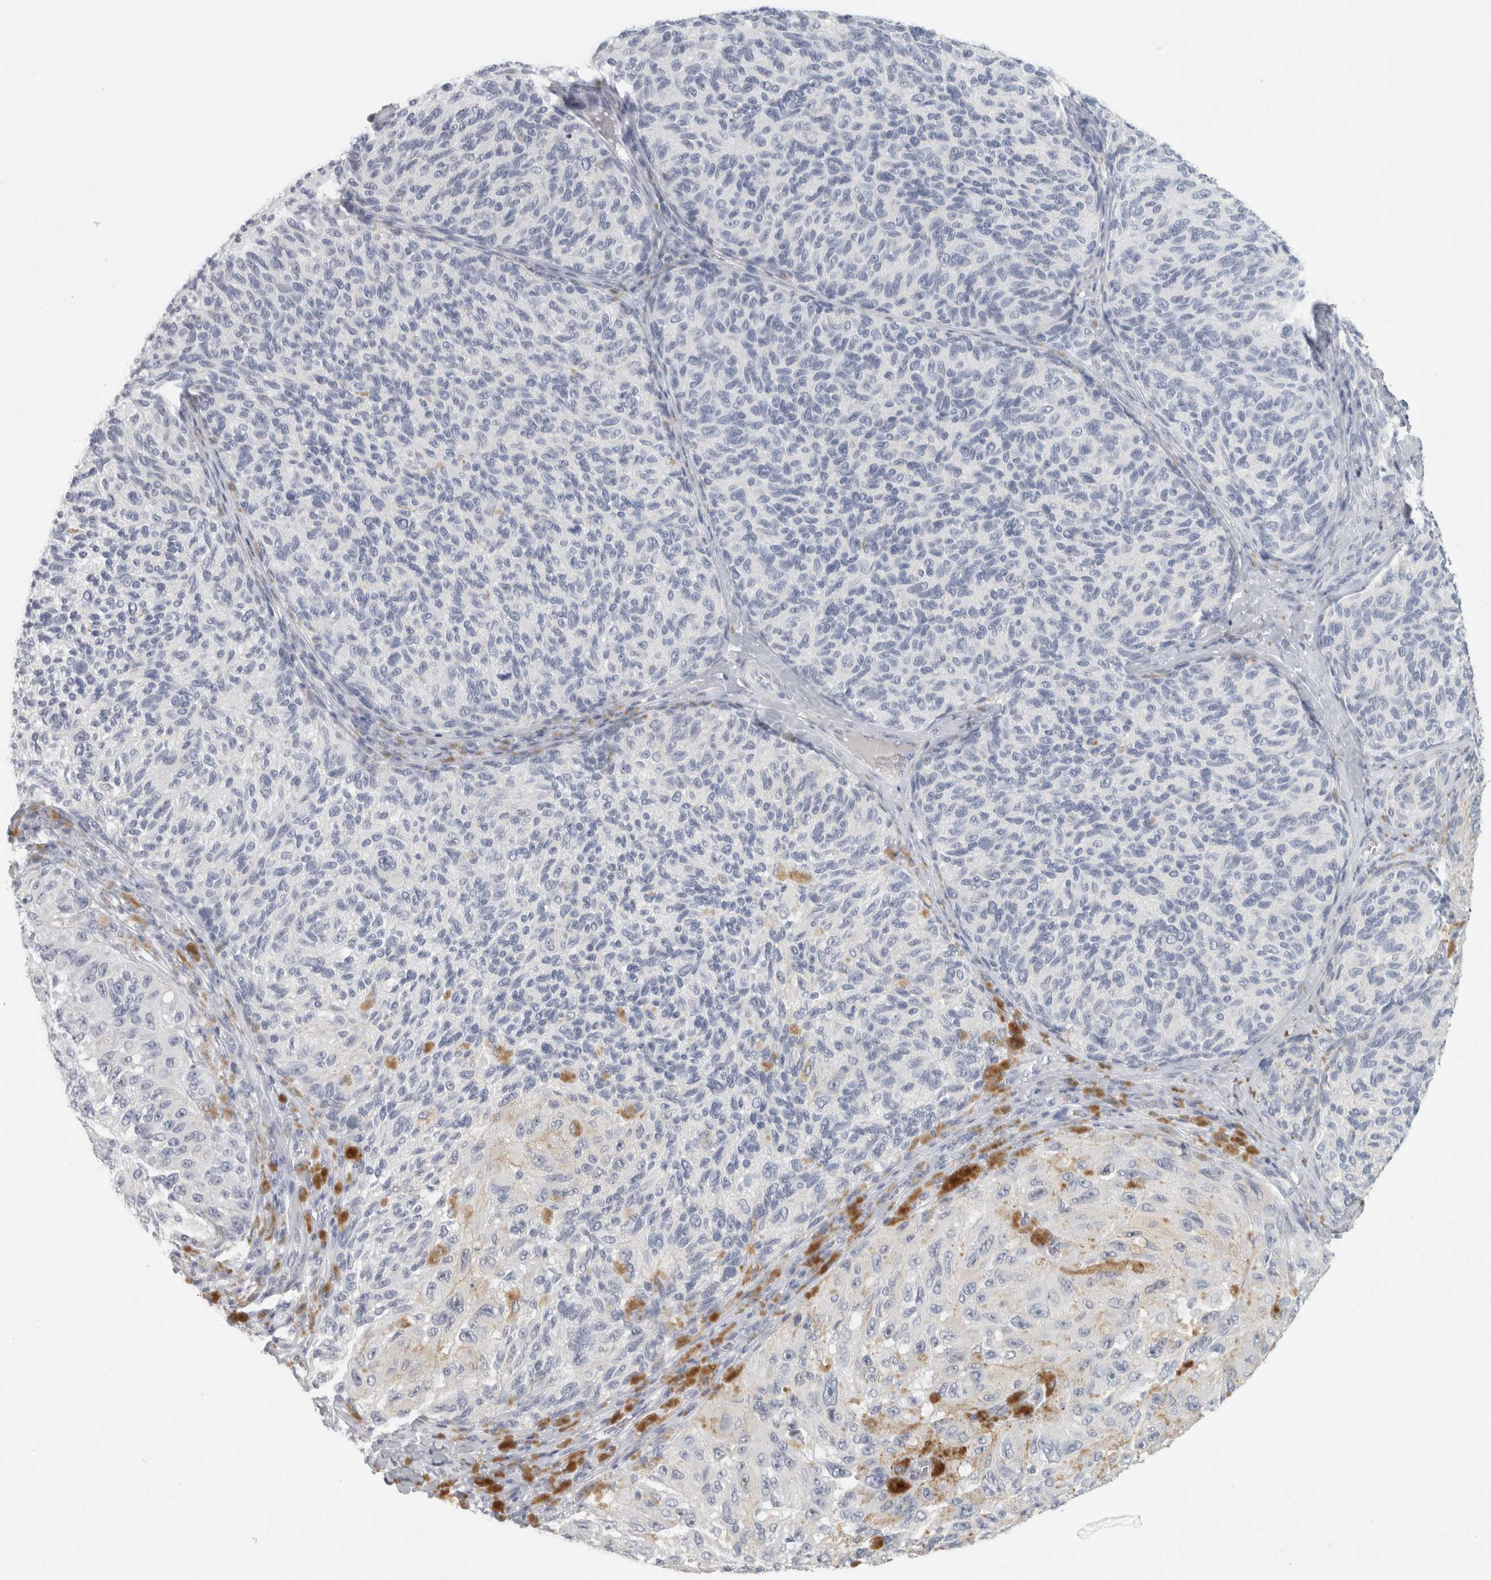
{"staining": {"intensity": "negative", "quantity": "none", "location": "none"}, "tissue": "melanoma", "cell_type": "Tumor cells", "image_type": "cancer", "snomed": [{"axis": "morphology", "description": "Malignant melanoma, NOS"}, {"axis": "topography", "description": "Skin"}], "caption": "Immunohistochemical staining of malignant melanoma shows no significant staining in tumor cells.", "gene": "SLC28A3", "patient": {"sex": "female", "age": 73}}